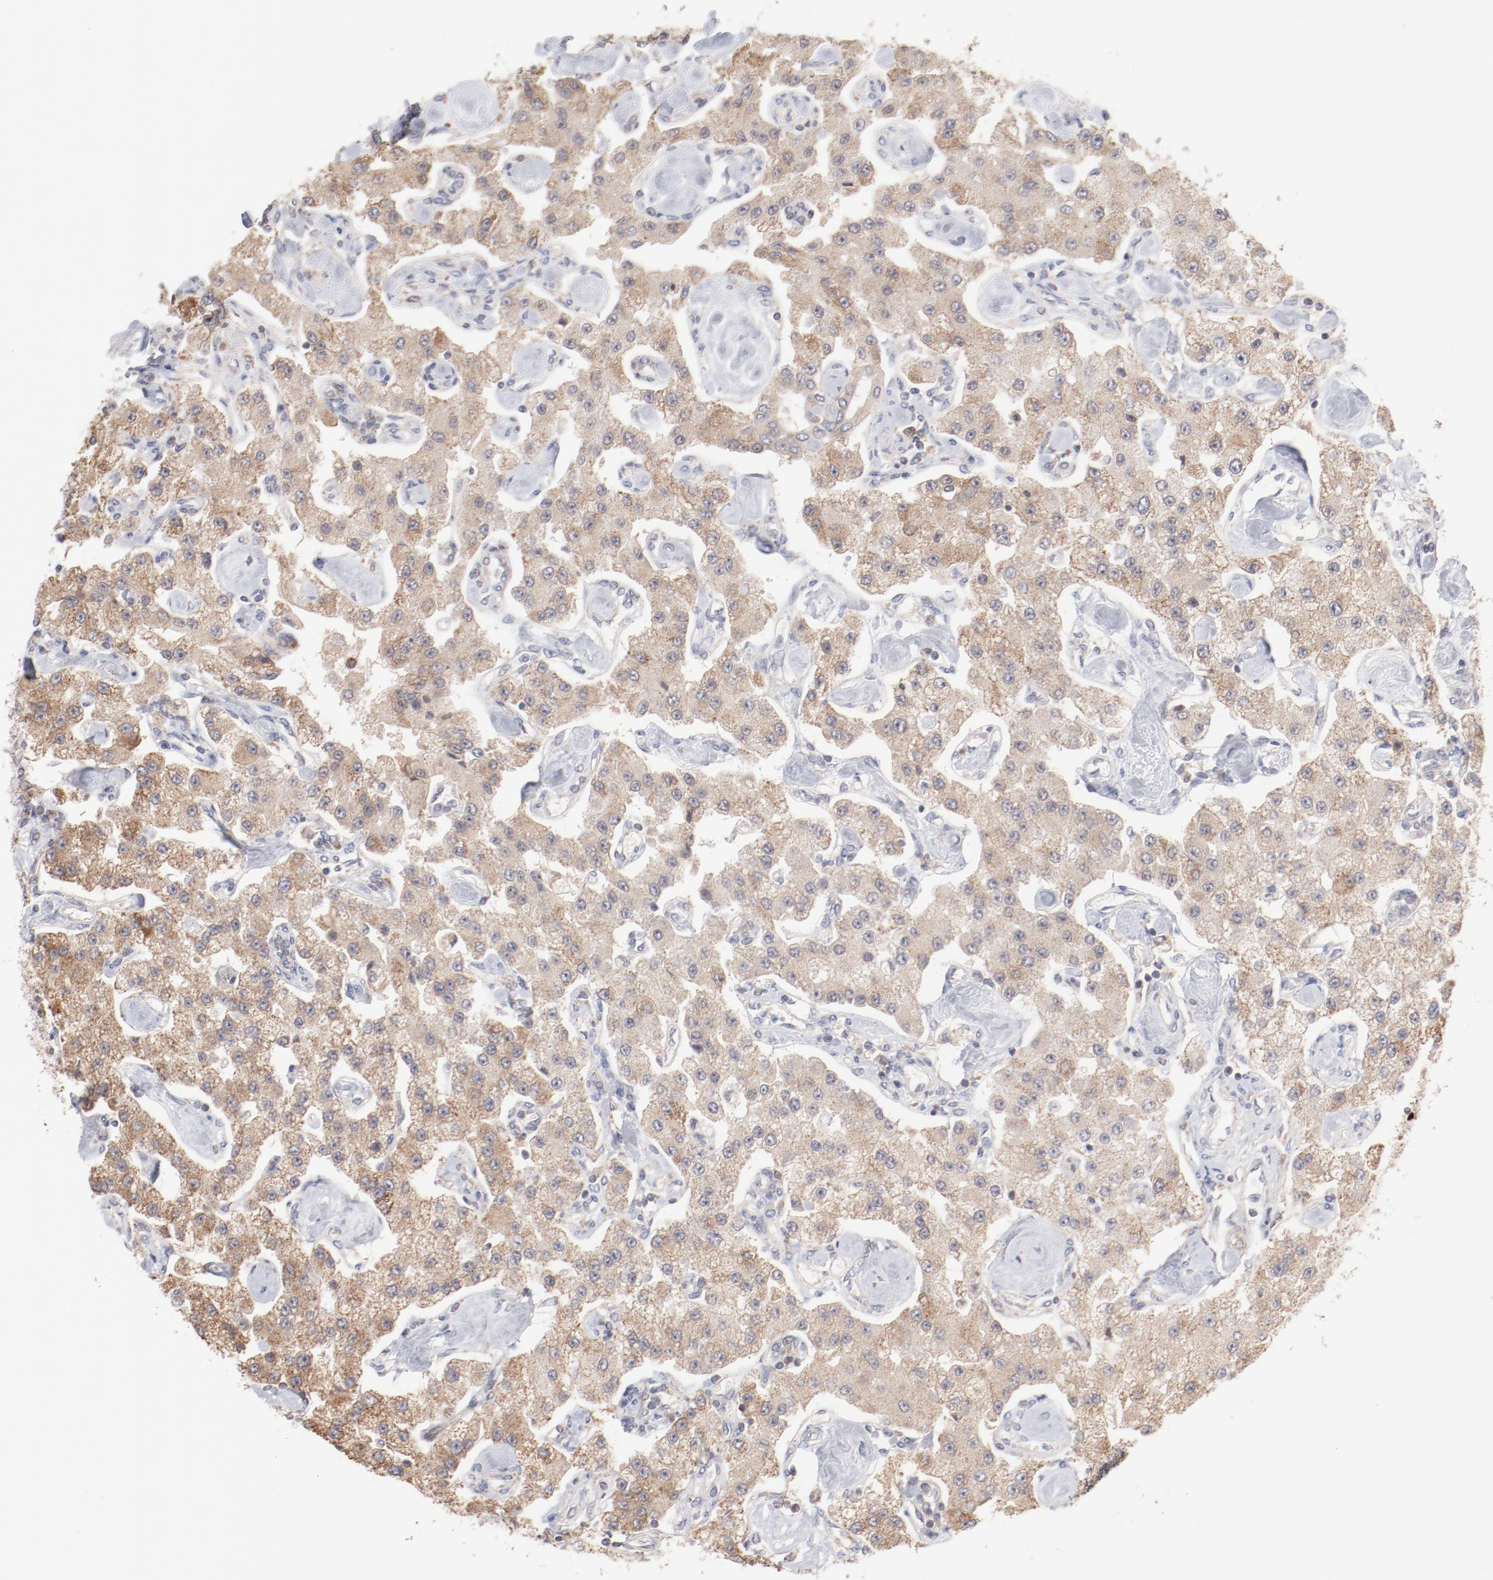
{"staining": {"intensity": "moderate", "quantity": ">75%", "location": "cytoplasmic/membranous"}, "tissue": "carcinoid", "cell_type": "Tumor cells", "image_type": "cancer", "snomed": [{"axis": "morphology", "description": "Carcinoid, malignant, NOS"}, {"axis": "topography", "description": "Pancreas"}], "caption": "Immunohistochemical staining of carcinoid reveals moderate cytoplasmic/membranous protein expression in about >75% of tumor cells.", "gene": "PPFIBP2", "patient": {"sex": "male", "age": 41}}